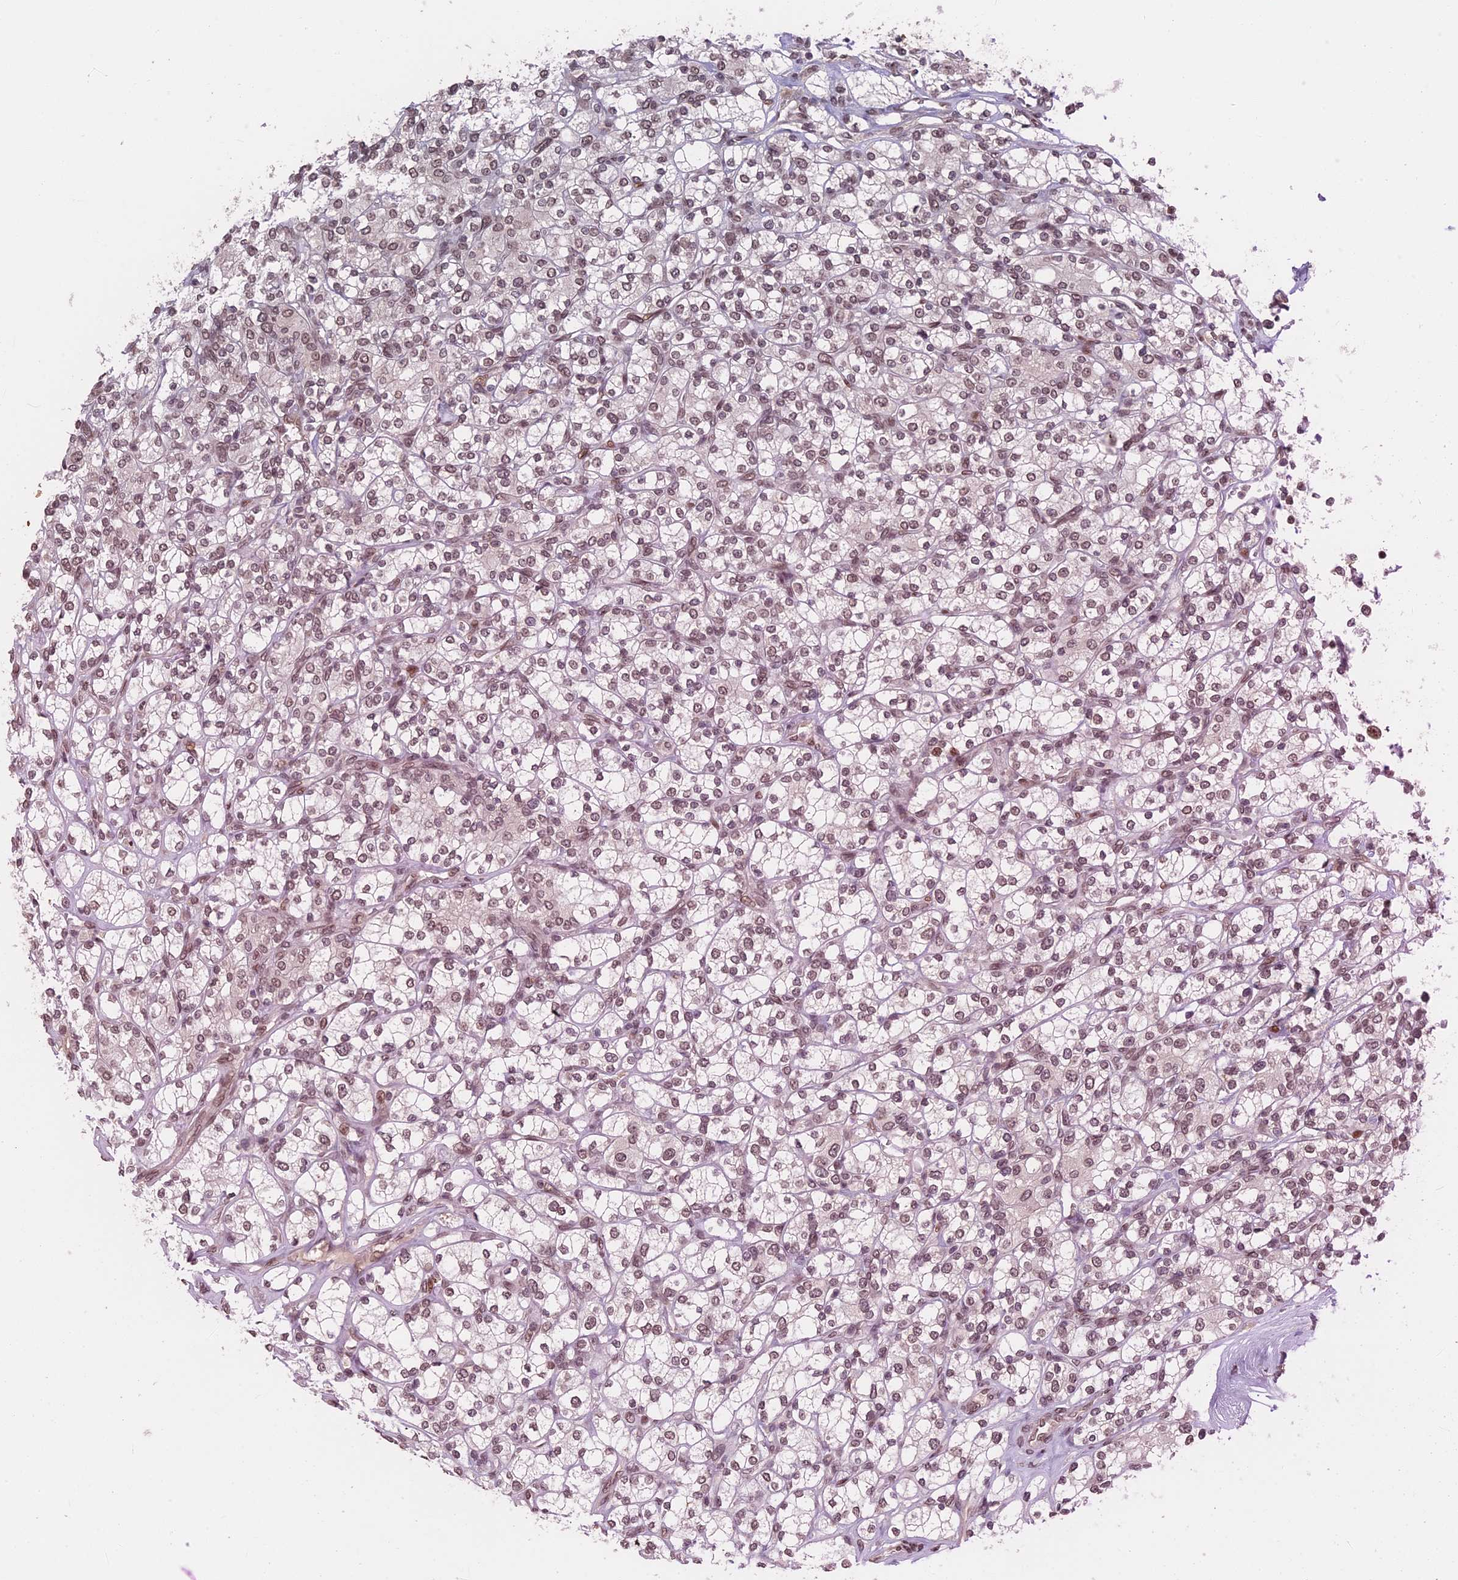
{"staining": {"intensity": "weak", "quantity": ">75%", "location": "nuclear"}, "tissue": "renal cancer", "cell_type": "Tumor cells", "image_type": "cancer", "snomed": [{"axis": "morphology", "description": "Adenocarcinoma, NOS"}, {"axis": "topography", "description": "Kidney"}], "caption": "Immunohistochemical staining of human adenocarcinoma (renal) displays low levels of weak nuclear positivity in about >75% of tumor cells.", "gene": "NR2C2AP", "patient": {"sex": "male", "age": 77}}